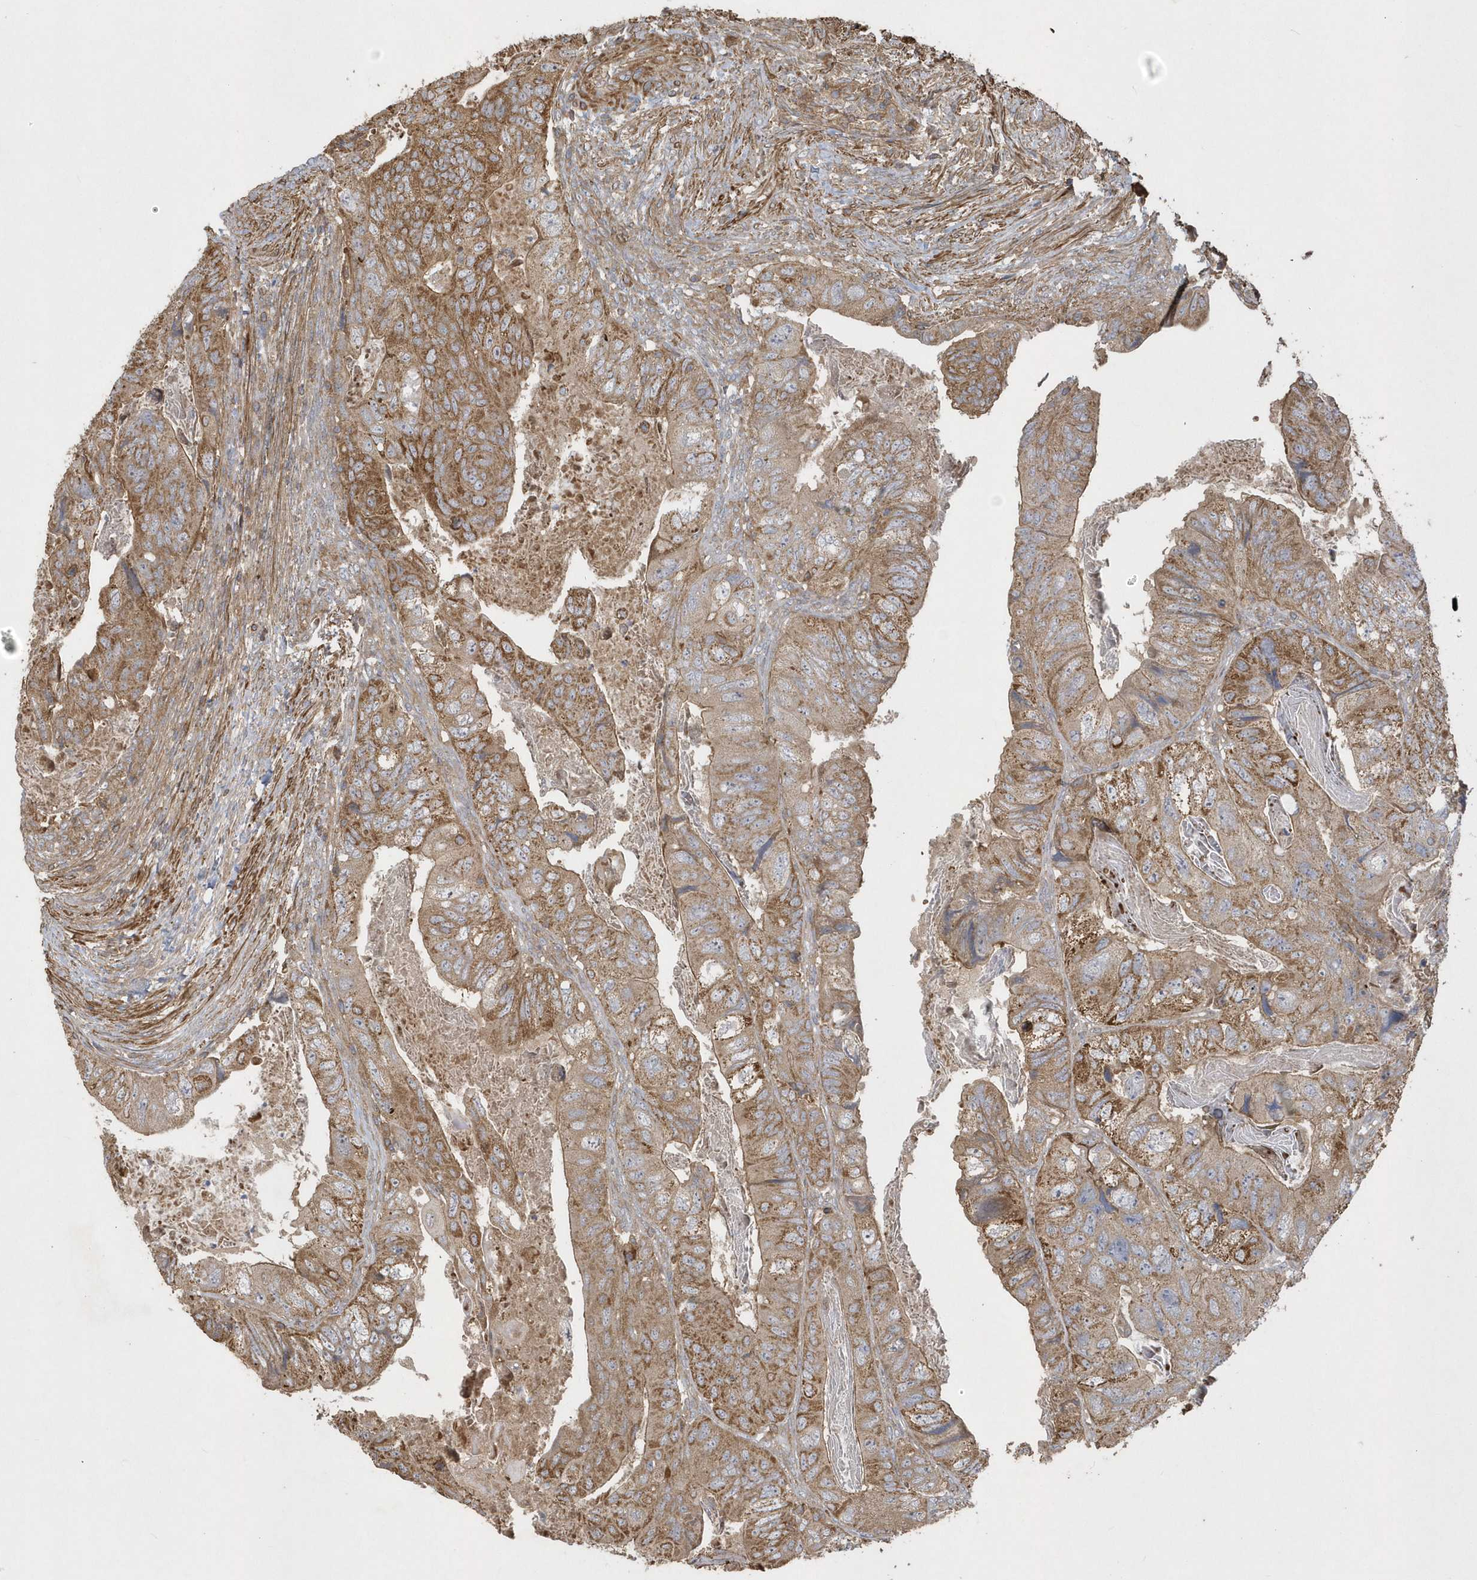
{"staining": {"intensity": "moderate", "quantity": ">75%", "location": "cytoplasmic/membranous"}, "tissue": "colorectal cancer", "cell_type": "Tumor cells", "image_type": "cancer", "snomed": [{"axis": "morphology", "description": "Adenocarcinoma, NOS"}, {"axis": "topography", "description": "Rectum"}], "caption": "Immunohistochemistry staining of colorectal cancer, which reveals medium levels of moderate cytoplasmic/membranous staining in about >75% of tumor cells indicating moderate cytoplasmic/membranous protein expression. The staining was performed using DAB (3,3'-diaminobenzidine) (brown) for protein detection and nuclei were counterstained in hematoxylin (blue).", "gene": "SENP8", "patient": {"sex": "male", "age": 63}}